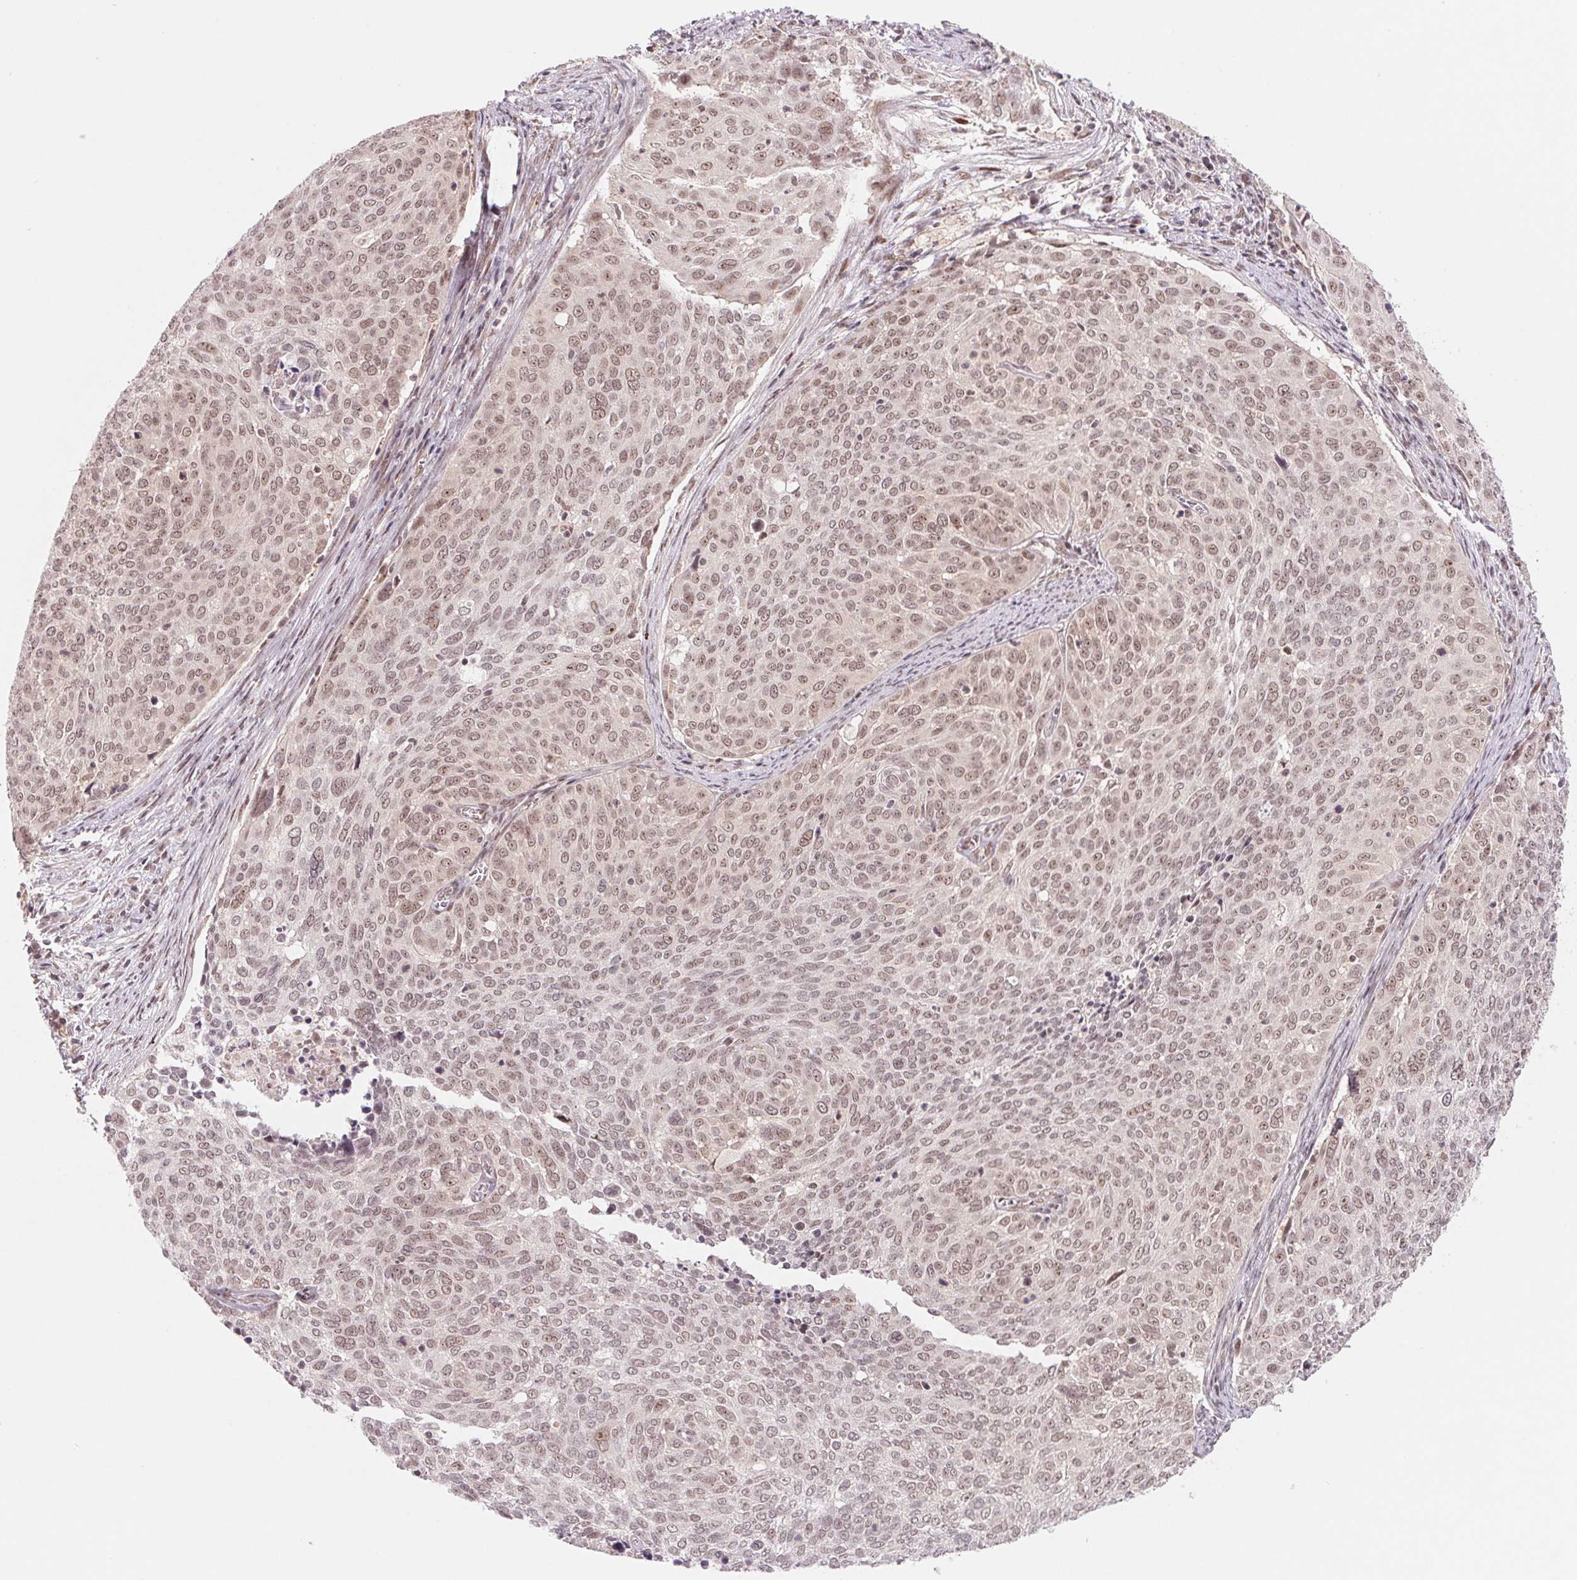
{"staining": {"intensity": "weak", "quantity": ">75%", "location": "nuclear"}, "tissue": "cervical cancer", "cell_type": "Tumor cells", "image_type": "cancer", "snomed": [{"axis": "morphology", "description": "Squamous cell carcinoma, NOS"}, {"axis": "topography", "description": "Cervix"}], "caption": "Cervical squamous cell carcinoma tissue reveals weak nuclear staining in approximately >75% of tumor cells", "gene": "DNAJB6", "patient": {"sex": "female", "age": 39}}